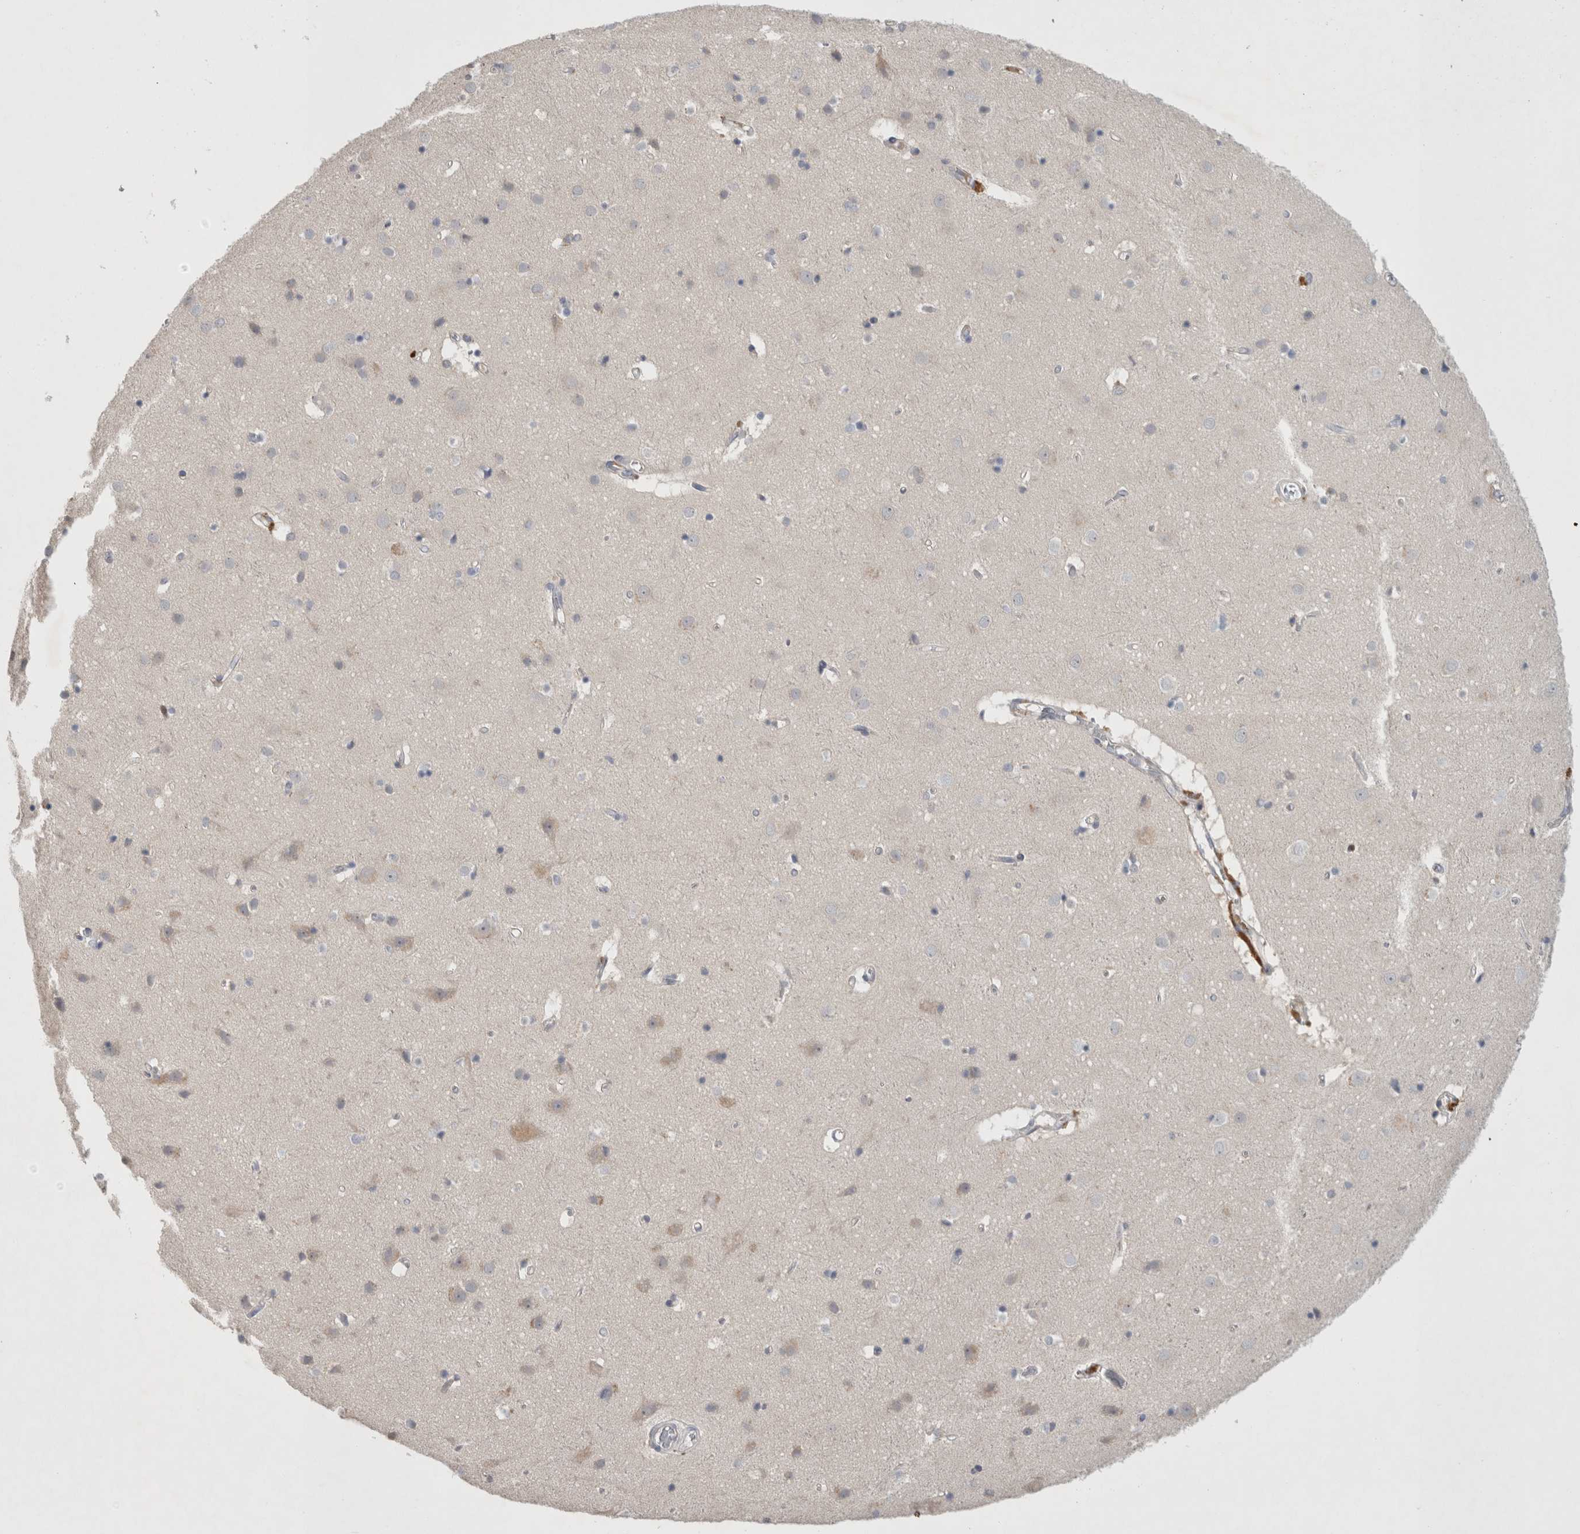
{"staining": {"intensity": "negative", "quantity": "none", "location": "none"}, "tissue": "cerebral cortex", "cell_type": "Endothelial cells", "image_type": "normal", "snomed": [{"axis": "morphology", "description": "Normal tissue, NOS"}, {"axis": "topography", "description": "Cerebral cortex"}], "caption": "A micrograph of cerebral cortex stained for a protein exhibits no brown staining in endothelial cells.", "gene": "GFRA2", "patient": {"sex": "male", "age": 54}}